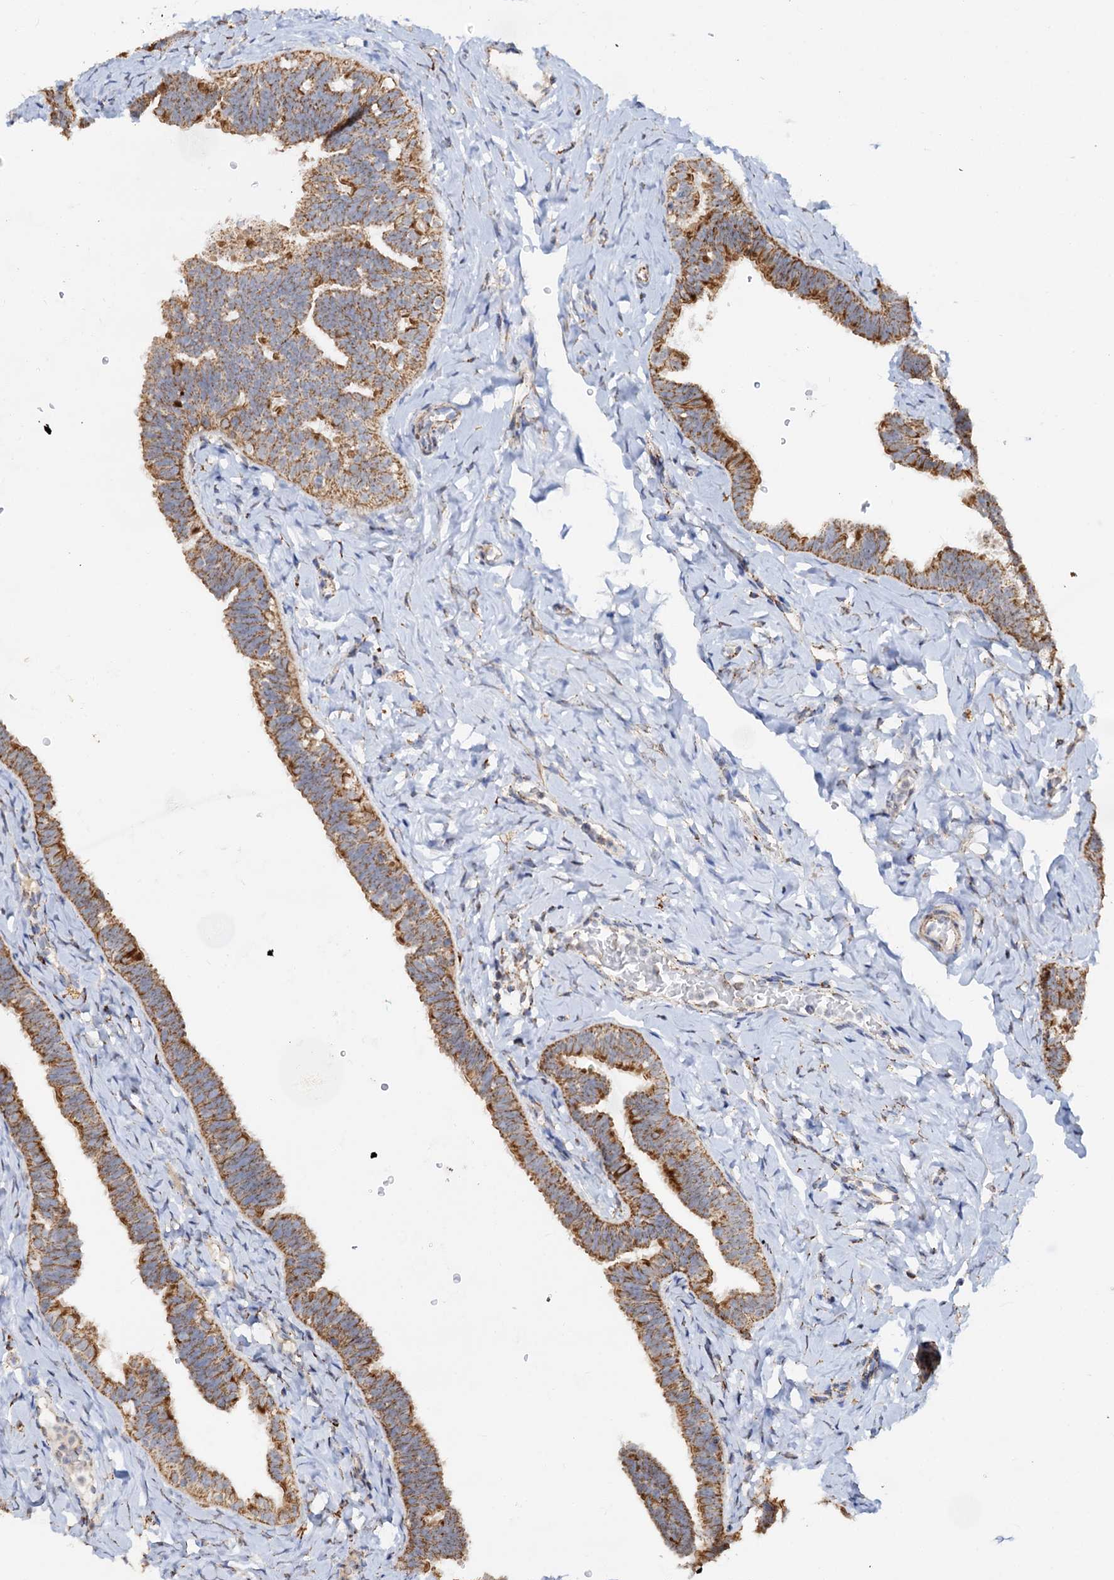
{"staining": {"intensity": "strong", "quantity": ">75%", "location": "cytoplasmic/membranous"}, "tissue": "fallopian tube", "cell_type": "Glandular cells", "image_type": "normal", "snomed": [{"axis": "morphology", "description": "Normal tissue, NOS"}, {"axis": "topography", "description": "Fallopian tube"}], "caption": "An immunohistochemistry image of unremarkable tissue is shown. Protein staining in brown labels strong cytoplasmic/membranous positivity in fallopian tube within glandular cells.", "gene": "C2CD3", "patient": {"sex": "female", "age": 65}}